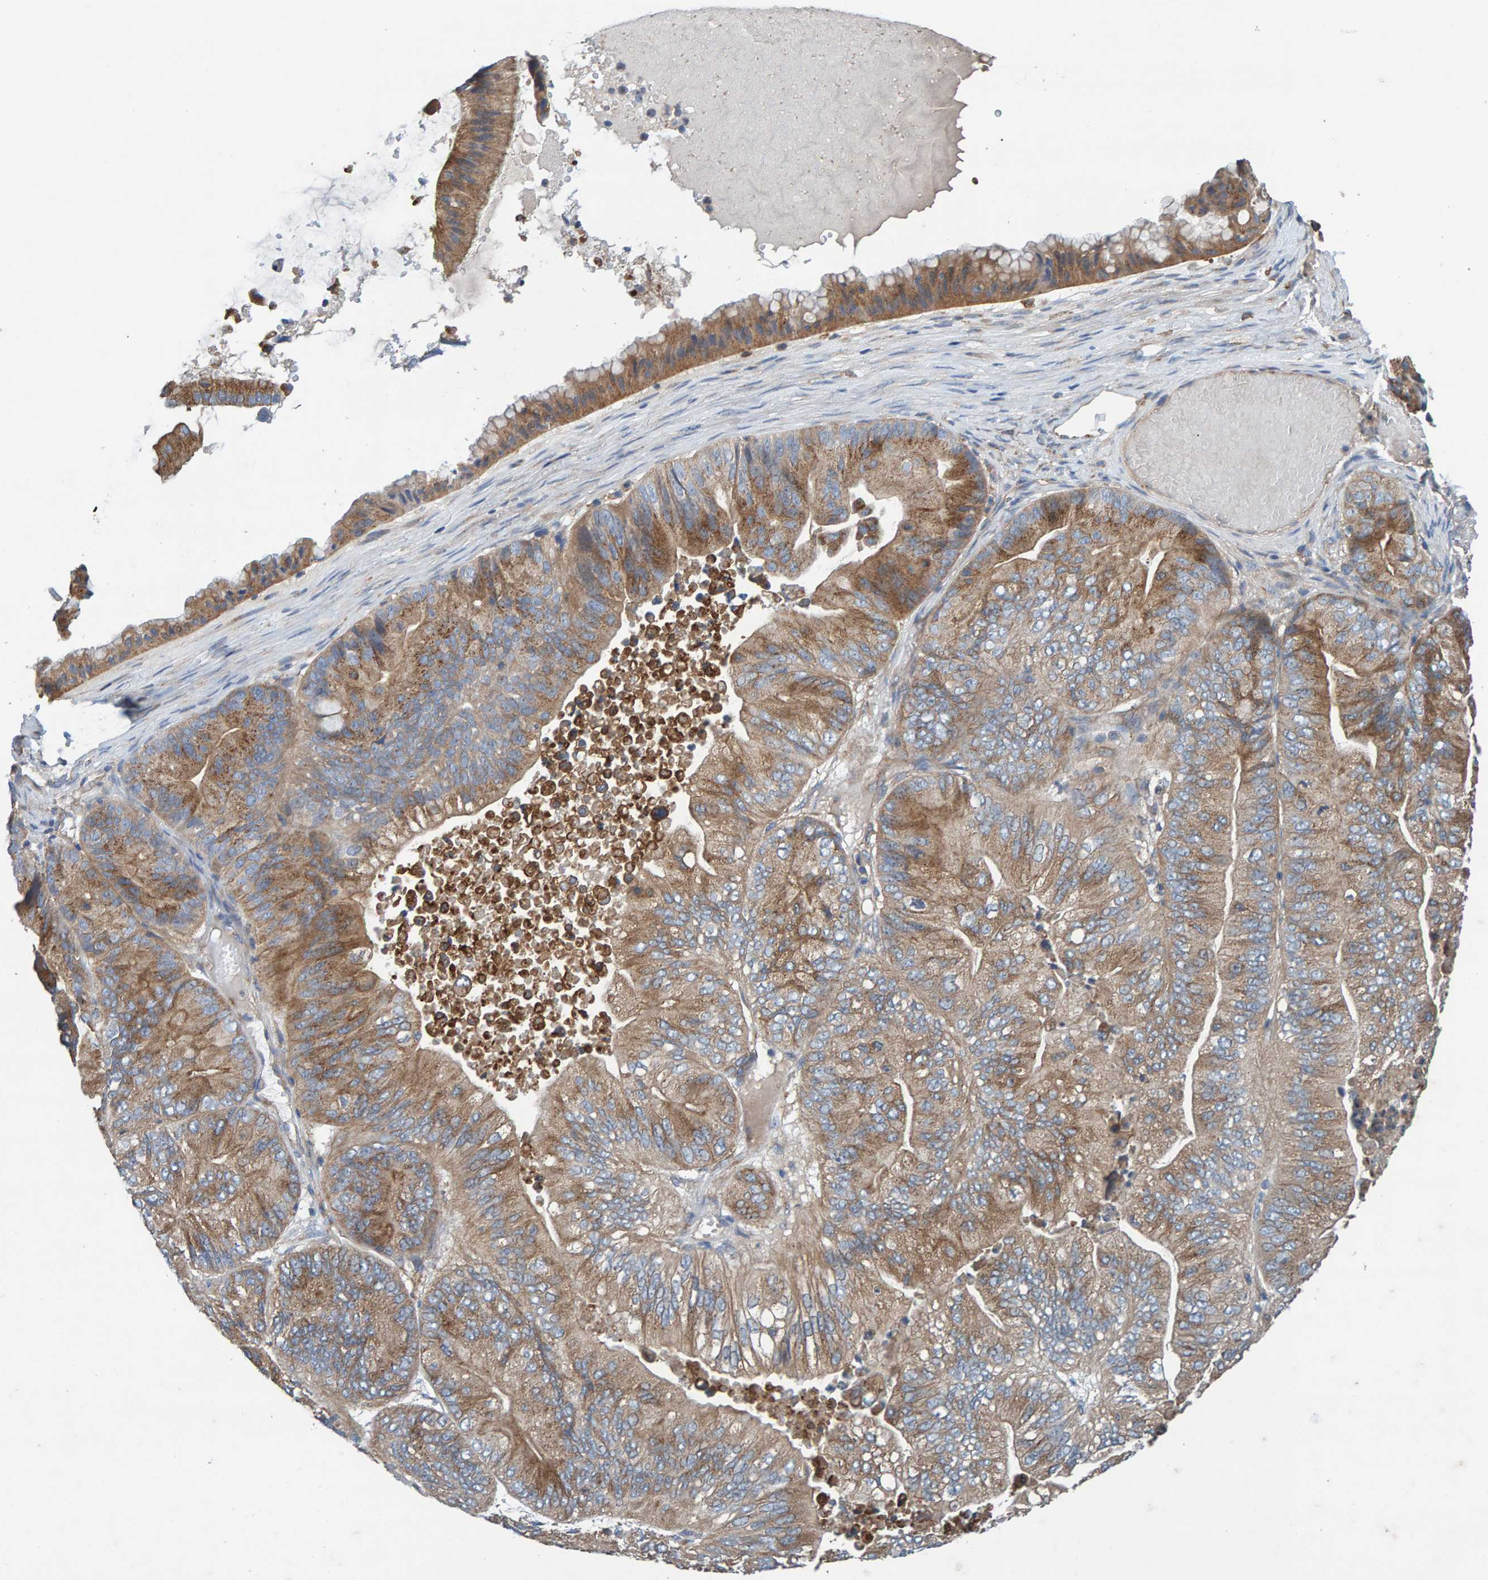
{"staining": {"intensity": "moderate", "quantity": ">75%", "location": "cytoplasmic/membranous"}, "tissue": "ovarian cancer", "cell_type": "Tumor cells", "image_type": "cancer", "snomed": [{"axis": "morphology", "description": "Cystadenocarcinoma, mucinous, NOS"}, {"axis": "topography", "description": "Ovary"}], "caption": "Mucinous cystadenocarcinoma (ovarian) stained with immunohistochemistry demonstrates moderate cytoplasmic/membranous staining in about >75% of tumor cells.", "gene": "MKLN1", "patient": {"sex": "female", "age": 61}}